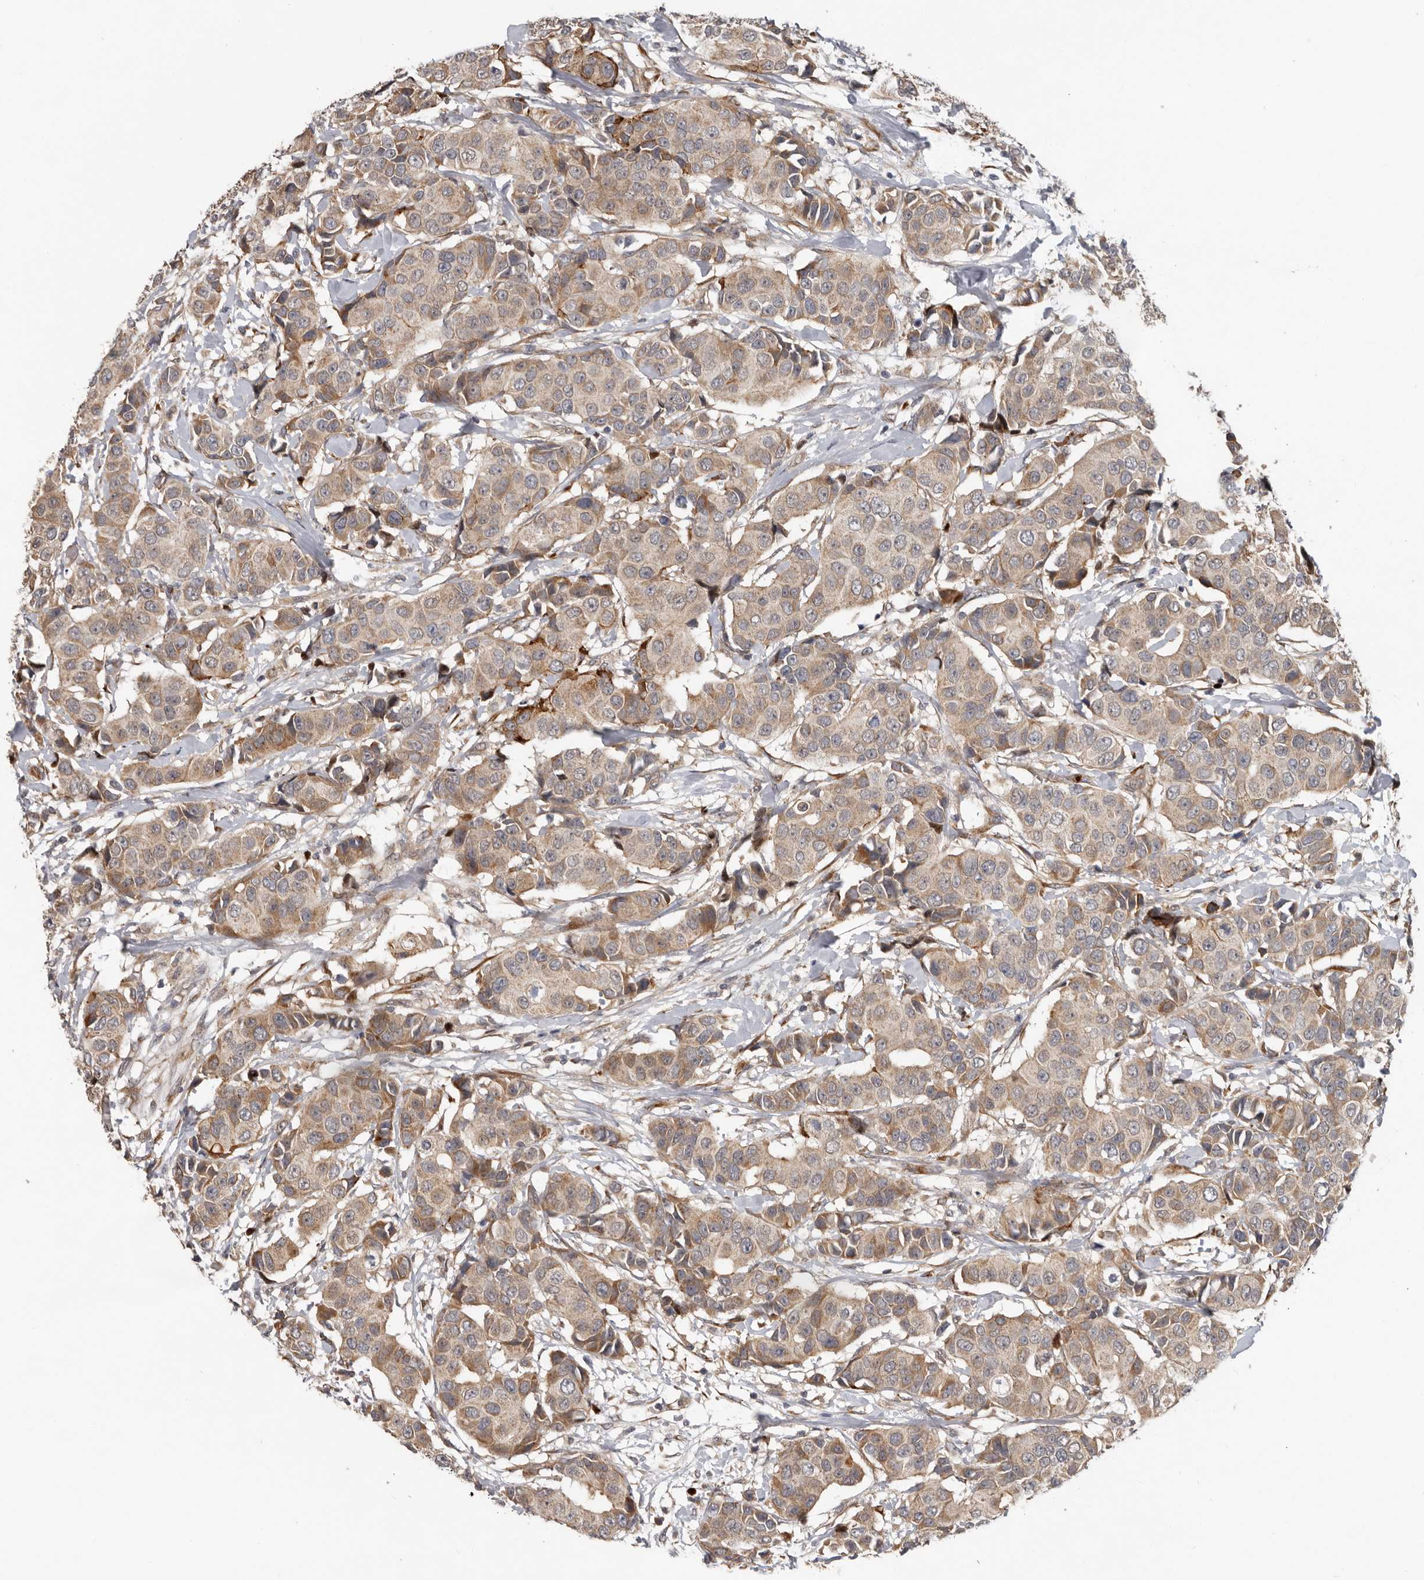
{"staining": {"intensity": "moderate", "quantity": ">75%", "location": "cytoplasmic/membranous"}, "tissue": "breast cancer", "cell_type": "Tumor cells", "image_type": "cancer", "snomed": [{"axis": "morphology", "description": "Normal tissue, NOS"}, {"axis": "morphology", "description": "Duct carcinoma"}, {"axis": "topography", "description": "Breast"}], "caption": "Approximately >75% of tumor cells in breast cancer (invasive ductal carcinoma) show moderate cytoplasmic/membranous protein expression as visualized by brown immunohistochemical staining.", "gene": "MTF1", "patient": {"sex": "female", "age": 39}}